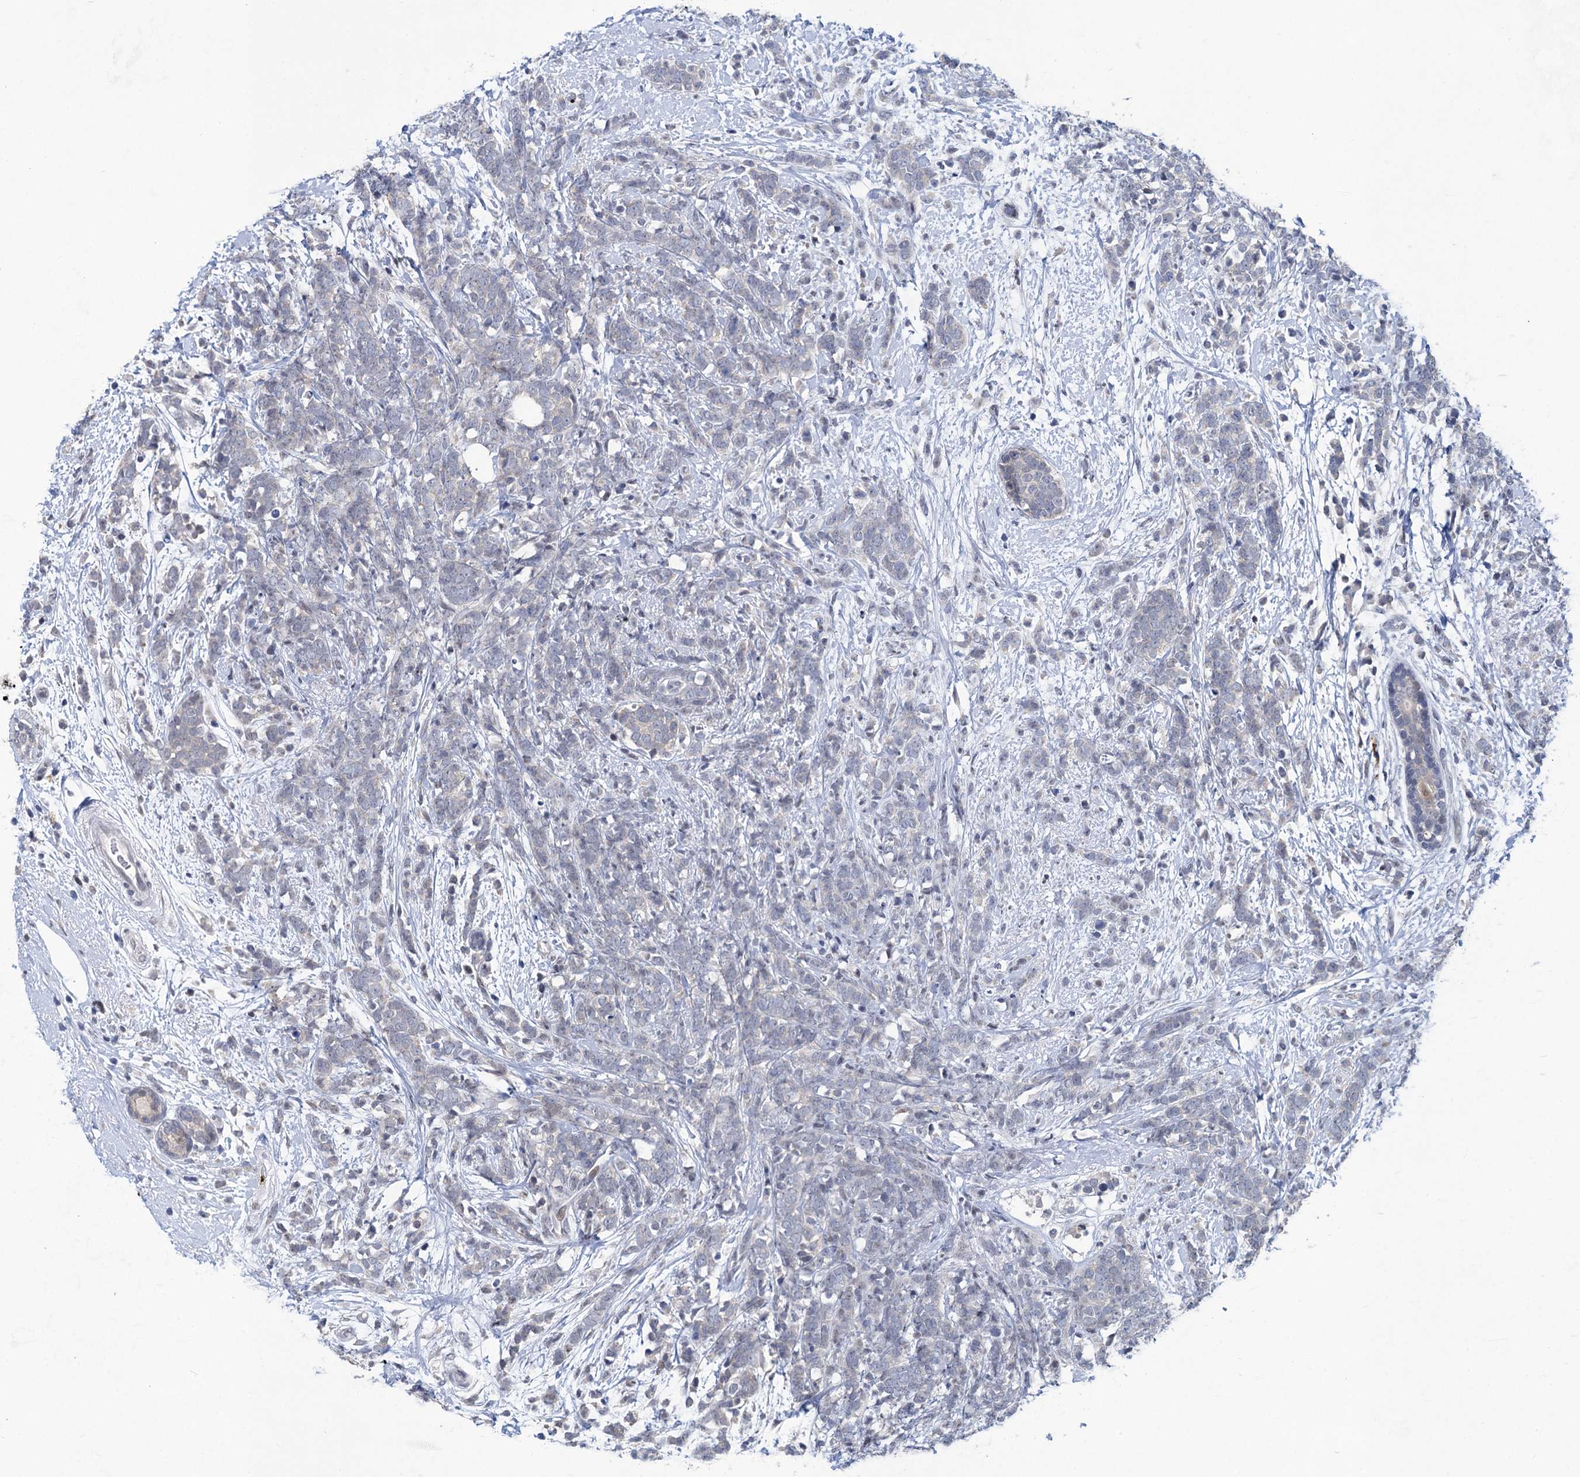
{"staining": {"intensity": "negative", "quantity": "none", "location": "none"}, "tissue": "breast cancer", "cell_type": "Tumor cells", "image_type": "cancer", "snomed": [{"axis": "morphology", "description": "Lobular carcinoma"}, {"axis": "topography", "description": "Breast"}], "caption": "Tumor cells are negative for protein expression in human breast cancer.", "gene": "MON2", "patient": {"sex": "female", "age": 58}}